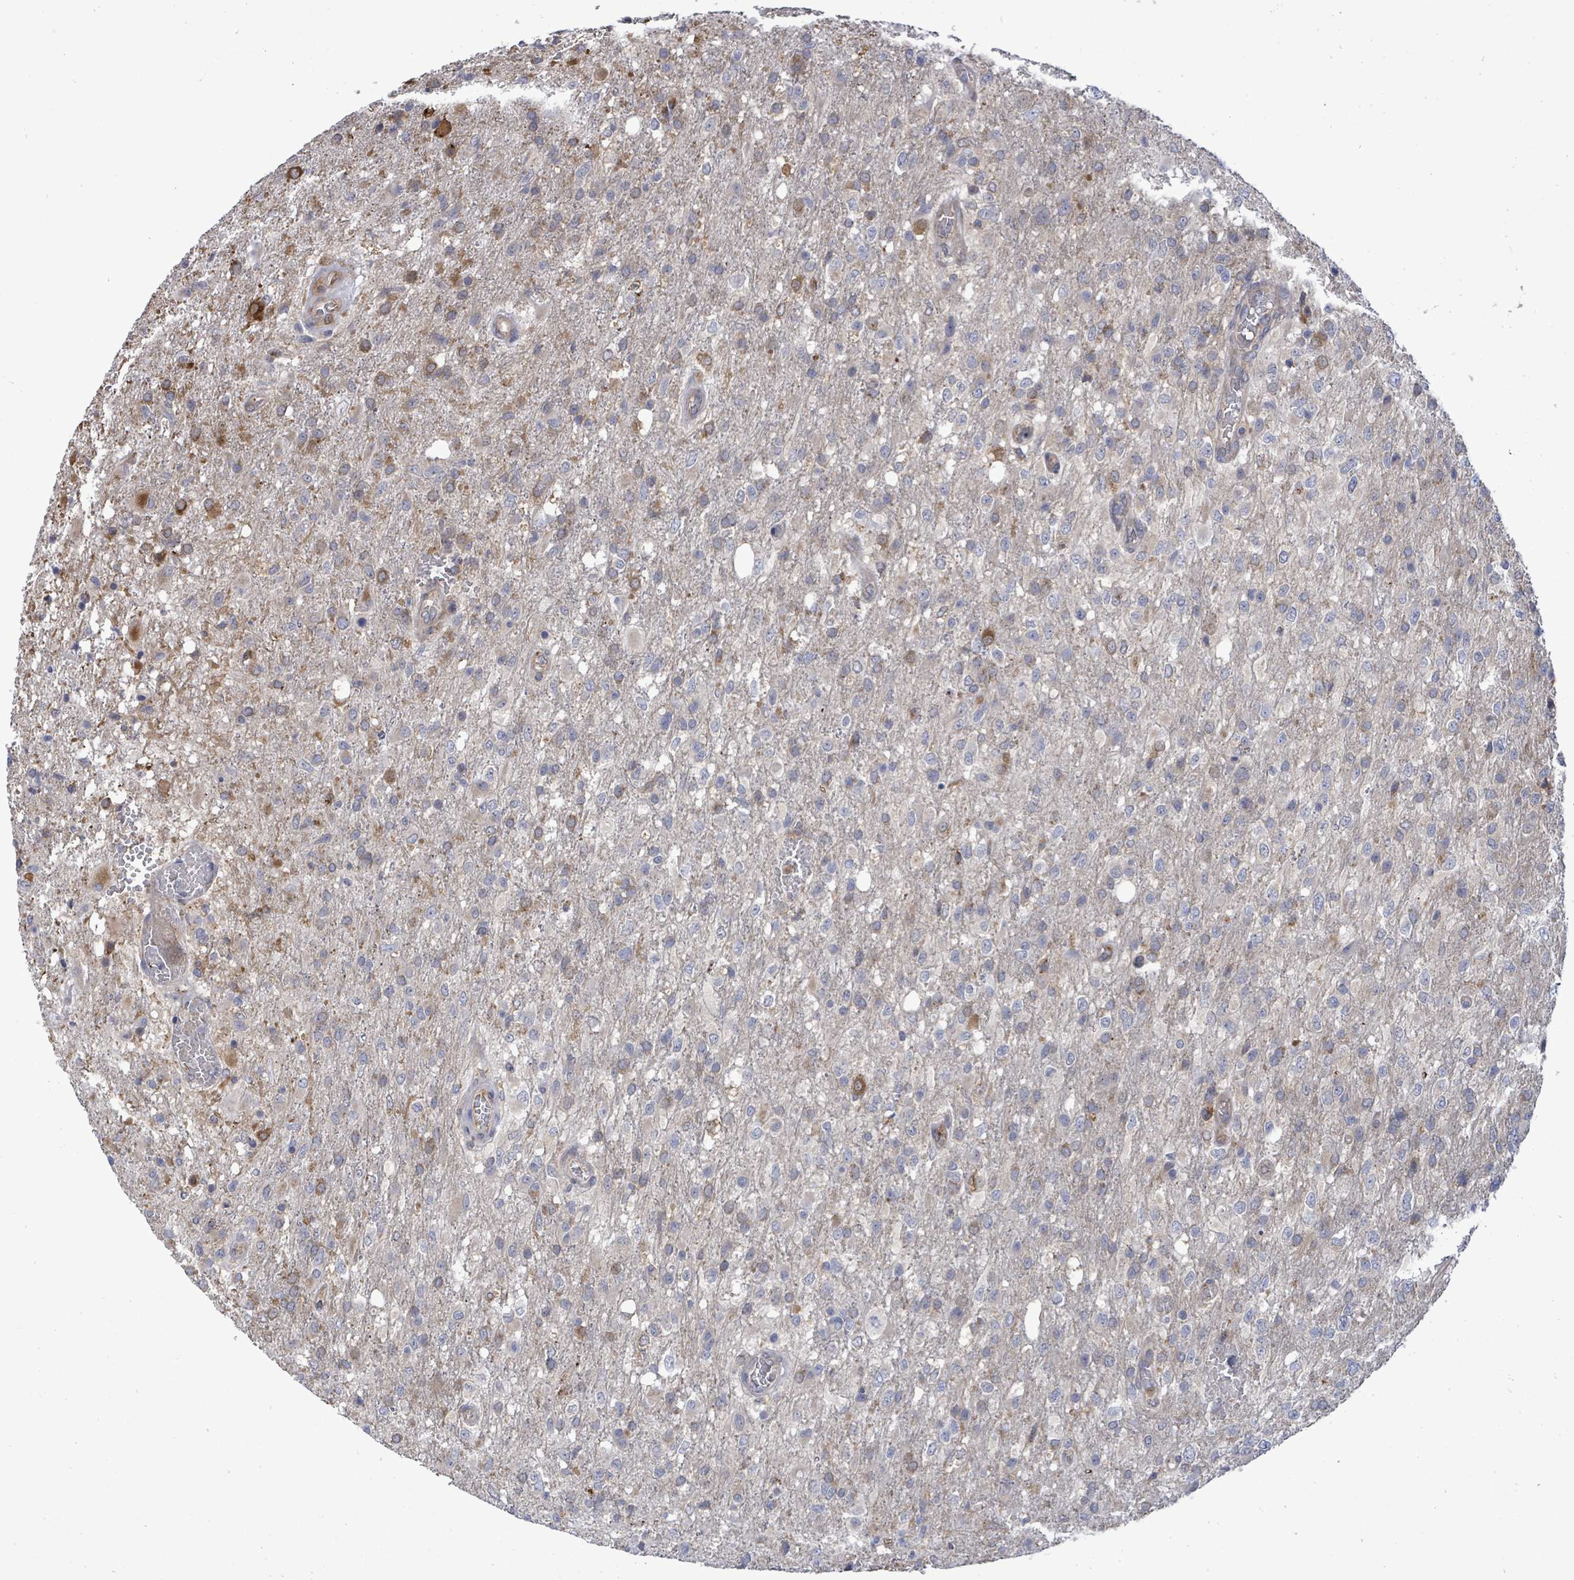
{"staining": {"intensity": "moderate", "quantity": "<25%", "location": "cytoplasmic/membranous"}, "tissue": "glioma", "cell_type": "Tumor cells", "image_type": "cancer", "snomed": [{"axis": "morphology", "description": "Glioma, malignant, High grade"}, {"axis": "topography", "description": "Brain"}], "caption": "Immunohistochemistry of human malignant glioma (high-grade) exhibits low levels of moderate cytoplasmic/membranous positivity in about <25% of tumor cells. (DAB = brown stain, brightfield microscopy at high magnification).", "gene": "SAR1A", "patient": {"sex": "female", "age": 74}}